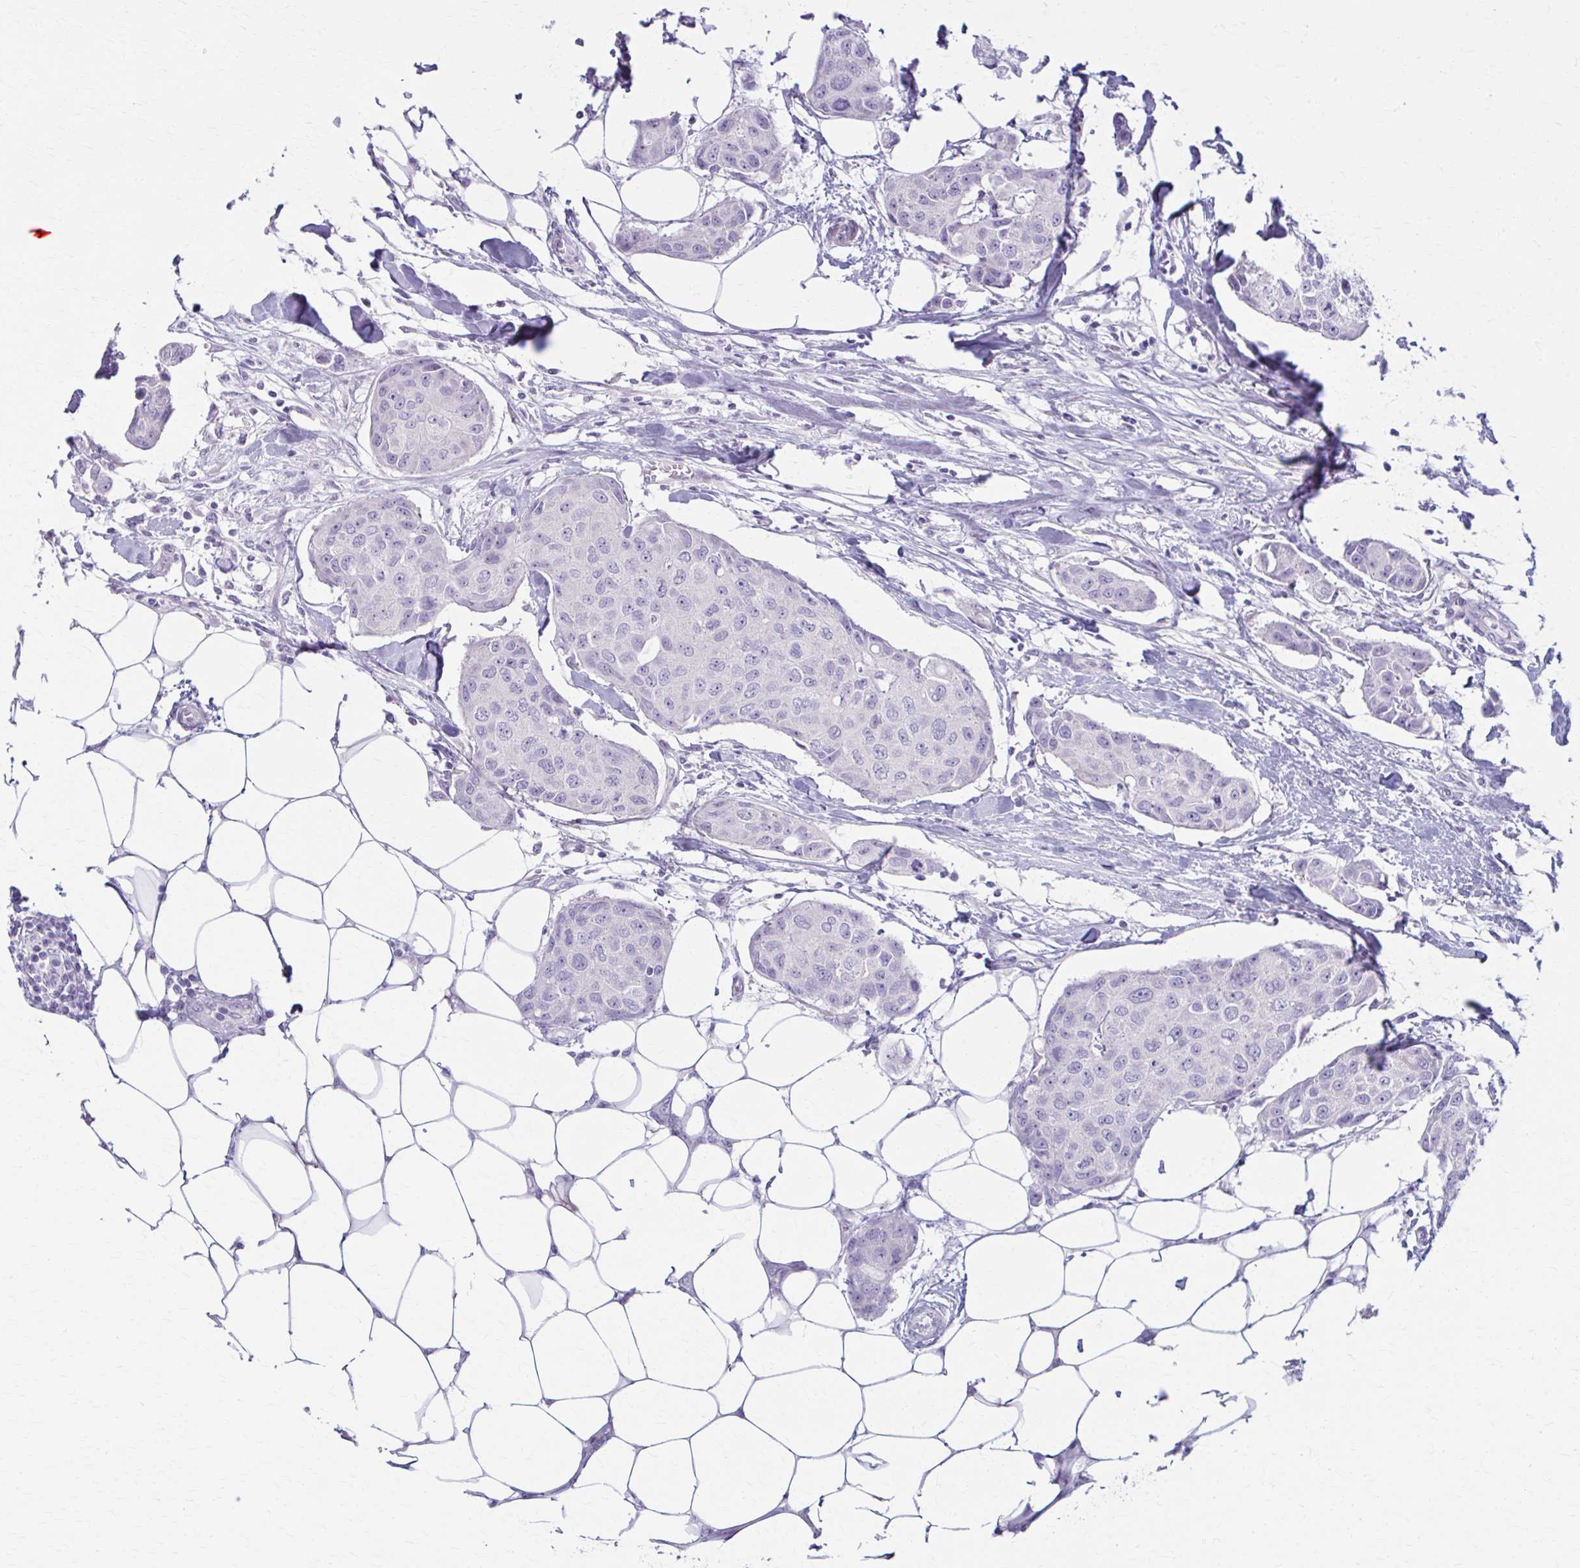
{"staining": {"intensity": "negative", "quantity": "none", "location": "none"}, "tissue": "breast cancer", "cell_type": "Tumor cells", "image_type": "cancer", "snomed": [{"axis": "morphology", "description": "Duct carcinoma"}, {"axis": "topography", "description": "Breast"}, {"axis": "topography", "description": "Lymph node"}], "caption": "Tumor cells are negative for protein expression in human breast cancer (infiltrating ductal carcinoma). The staining was performed using DAB (3,3'-diaminobenzidine) to visualize the protein expression in brown, while the nuclei were stained in blue with hematoxylin (Magnification: 20x).", "gene": "PRKRA", "patient": {"sex": "female", "age": 80}}